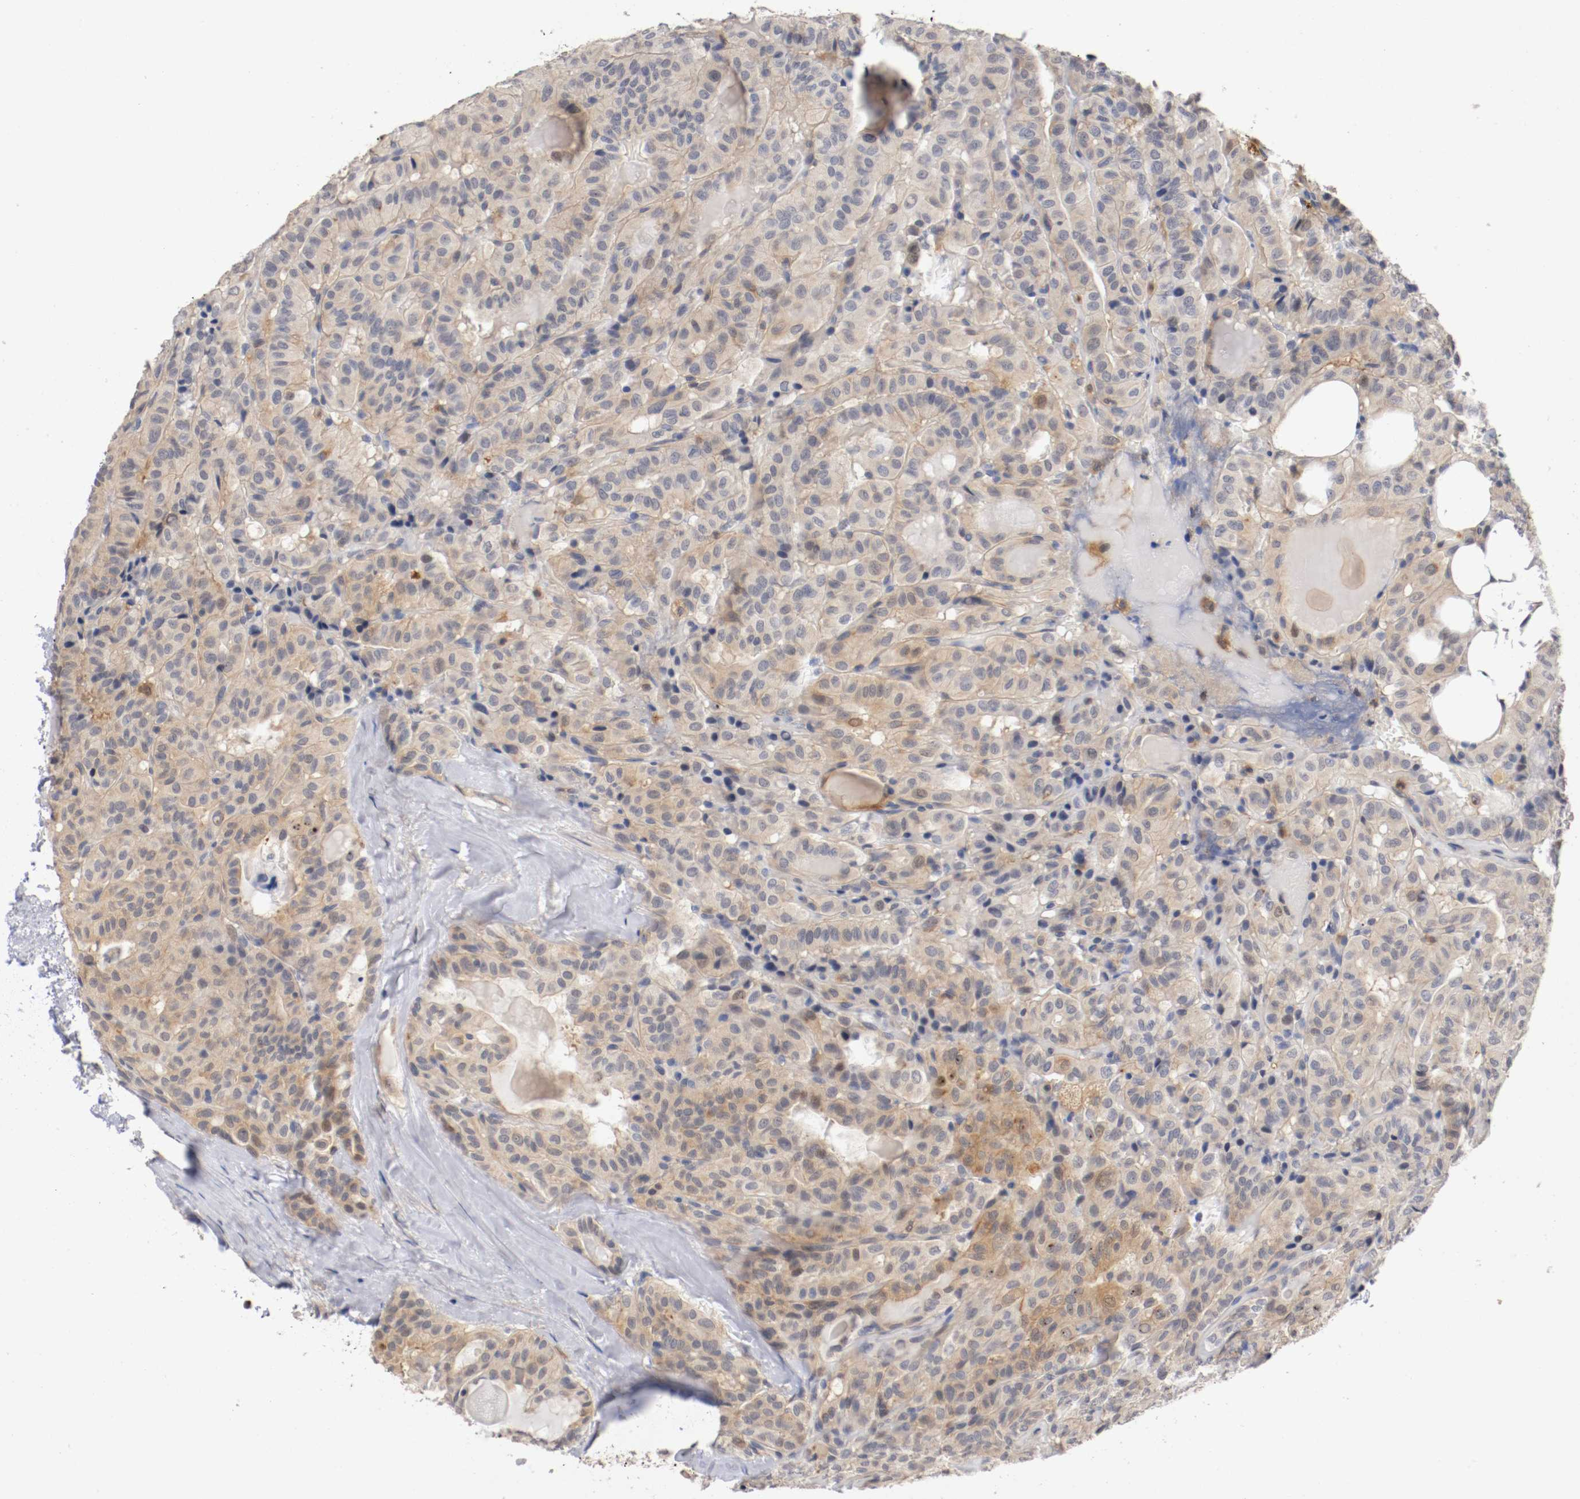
{"staining": {"intensity": "weak", "quantity": "25%-75%", "location": "cytoplasmic/membranous"}, "tissue": "thyroid cancer", "cell_type": "Tumor cells", "image_type": "cancer", "snomed": [{"axis": "morphology", "description": "Papillary adenocarcinoma, NOS"}, {"axis": "topography", "description": "Thyroid gland"}], "caption": "An IHC micrograph of neoplastic tissue is shown. Protein staining in brown labels weak cytoplasmic/membranous positivity in thyroid papillary adenocarcinoma within tumor cells.", "gene": "RBM23", "patient": {"sex": "male", "age": 77}}